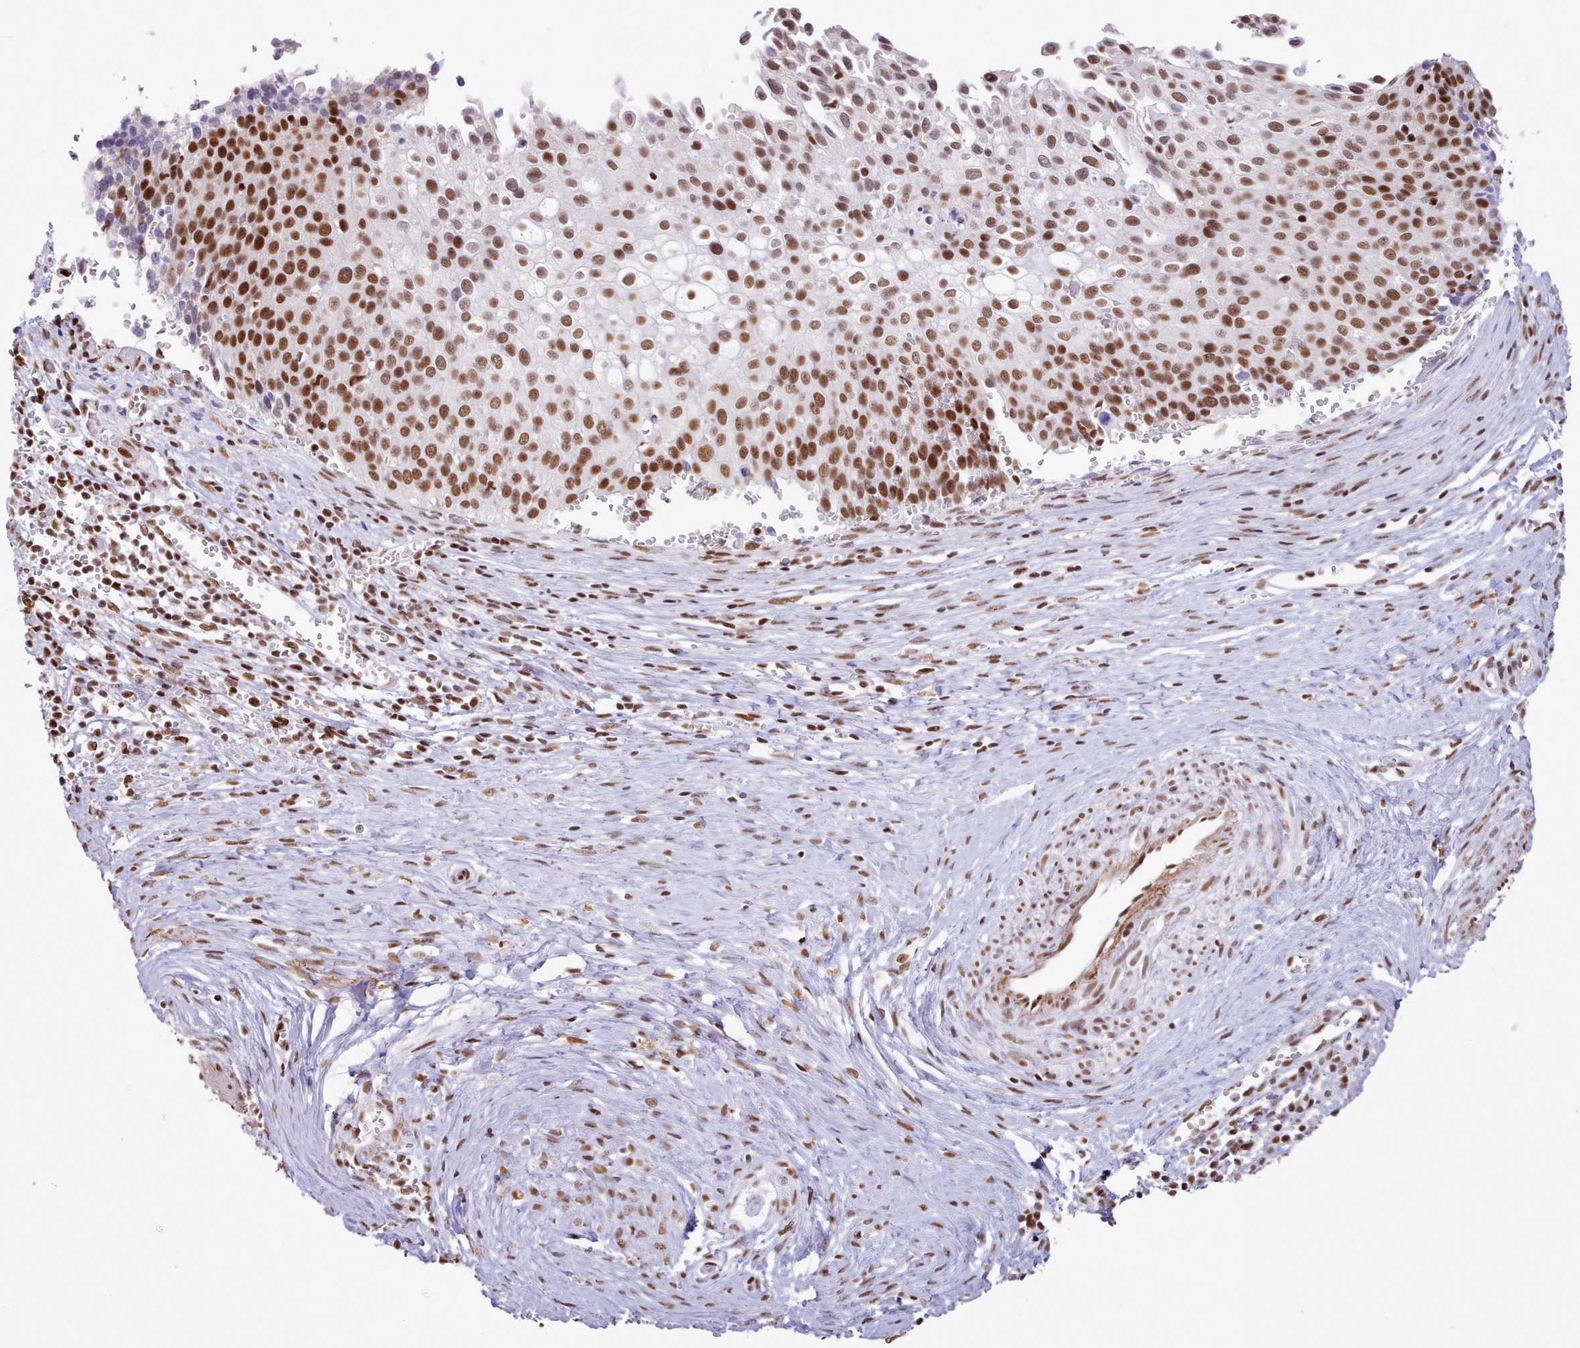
{"staining": {"intensity": "strong", "quantity": ">75%", "location": "nuclear"}, "tissue": "cervical cancer", "cell_type": "Tumor cells", "image_type": "cancer", "snomed": [{"axis": "morphology", "description": "Squamous cell carcinoma, NOS"}, {"axis": "topography", "description": "Cervix"}], "caption": "This photomicrograph demonstrates cervical squamous cell carcinoma stained with immunohistochemistry to label a protein in brown. The nuclear of tumor cells show strong positivity for the protein. Nuclei are counter-stained blue.", "gene": "TAF15", "patient": {"sex": "female", "age": 44}}